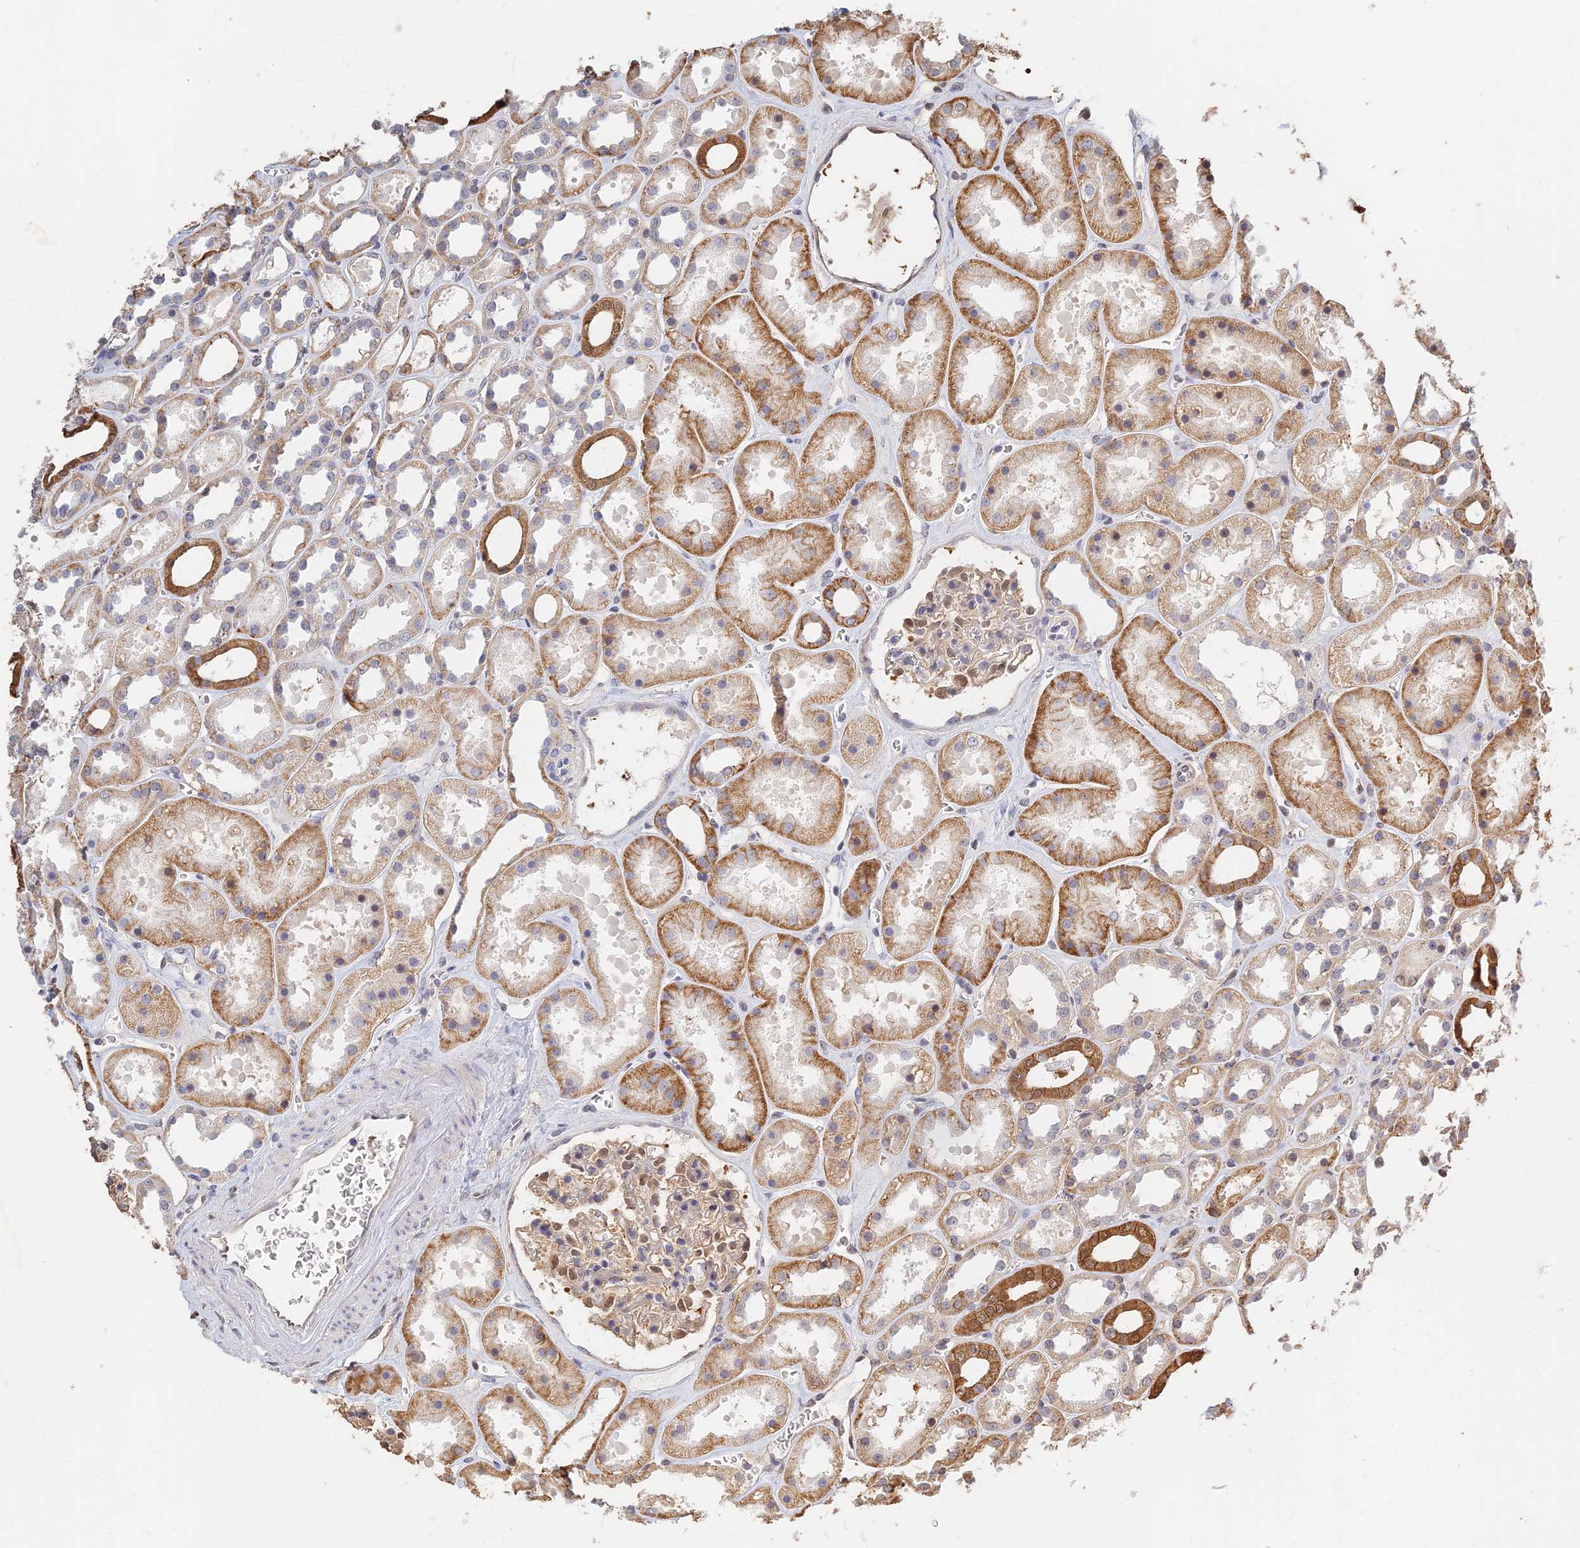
{"staining": {"intensity": "moderate", "quantity": "<25%", "location": "nuclear"}, "tissue": "kidney", "cell_type": "Cells in glomeruli", "image_type": "normal", "snomed": [{"axis": "morphology", "description": "Normal tissue, NOS"}, {"axis": "topography", "description": "Kidney"}], "caption": "IHC staining of normal kidney, which demonstrates low levels of moderate nuclear positivity in about <25% of cells in glomeruli indicating moderate nuclear protein positivity. The staining was performed using DAB (3,3'-diaminobenzidine) (brown) for protein detection and nuclei were counterstained in hematoxylin (blue).", "gene": "LRRN3", "patient": {"sex": "female", "age": 41}}